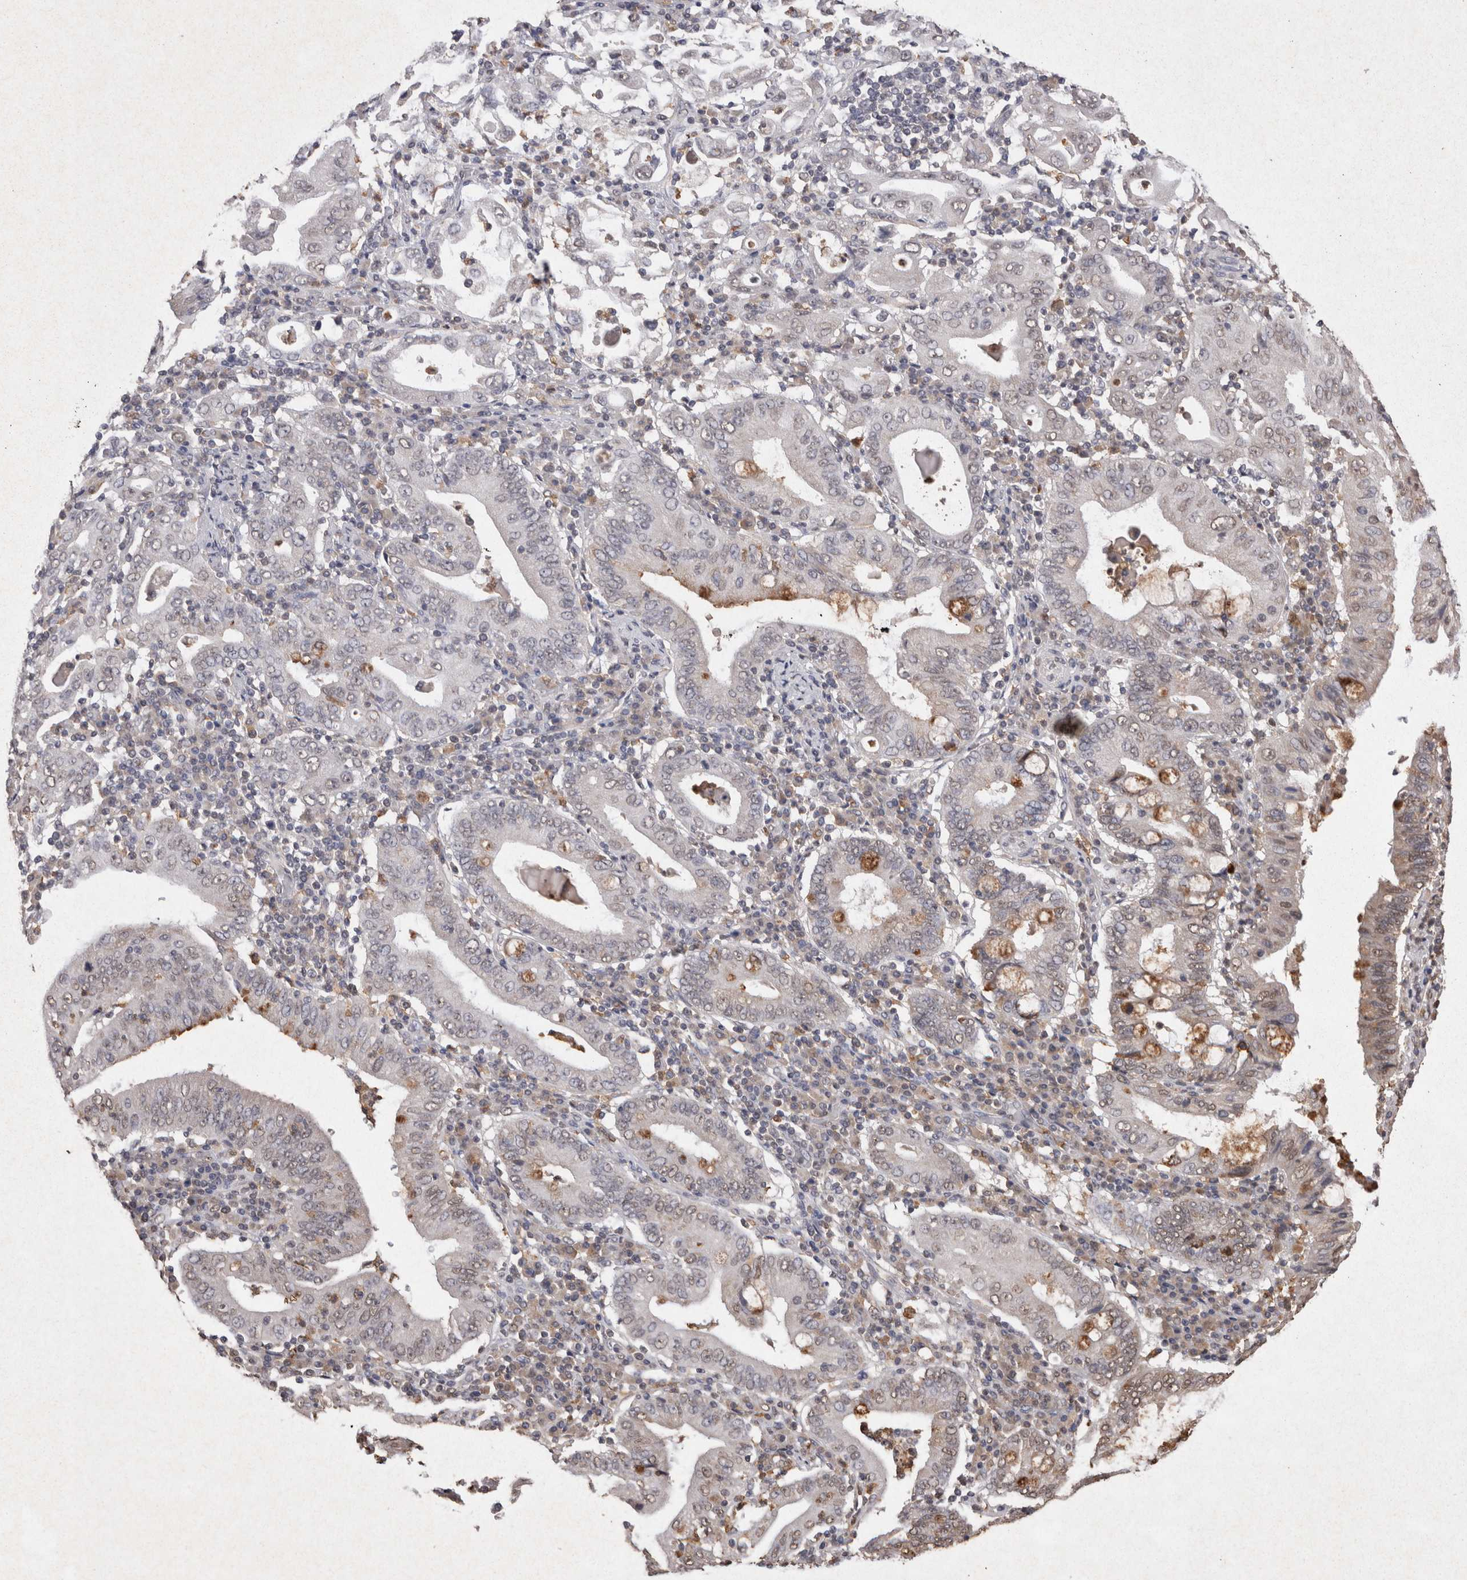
{"staining": {"intensity": "moderate", "quantity": "<25%", "location": "cytoplasmic/membranous"}, "tissue": "stomach cancer", "cell_type": "Tumor cells", "image_type": "cancer", "snomed": [{"axis": "morphology", "description": "Normal tissue, NOS"}, {"axis": "morphology", "description": "Adenocarcinoma, NOS"}, {"axis": "topography", "description": "Esophagus"}, {"axis": "topography", "description": "Stomach, upper"}, {"axis": "topography", "description": "Peripheral nerve tissue"}], "caption": "Immunohistochemistry (DAB) staining of stomach cancer (adenocarcinoma) demonstrates moderate cytoplasmic/membranous protein positivity in approximately <25% of tumor cells.", "gene": "GRK5", "patient": {"sex": "male", "age": 62}}